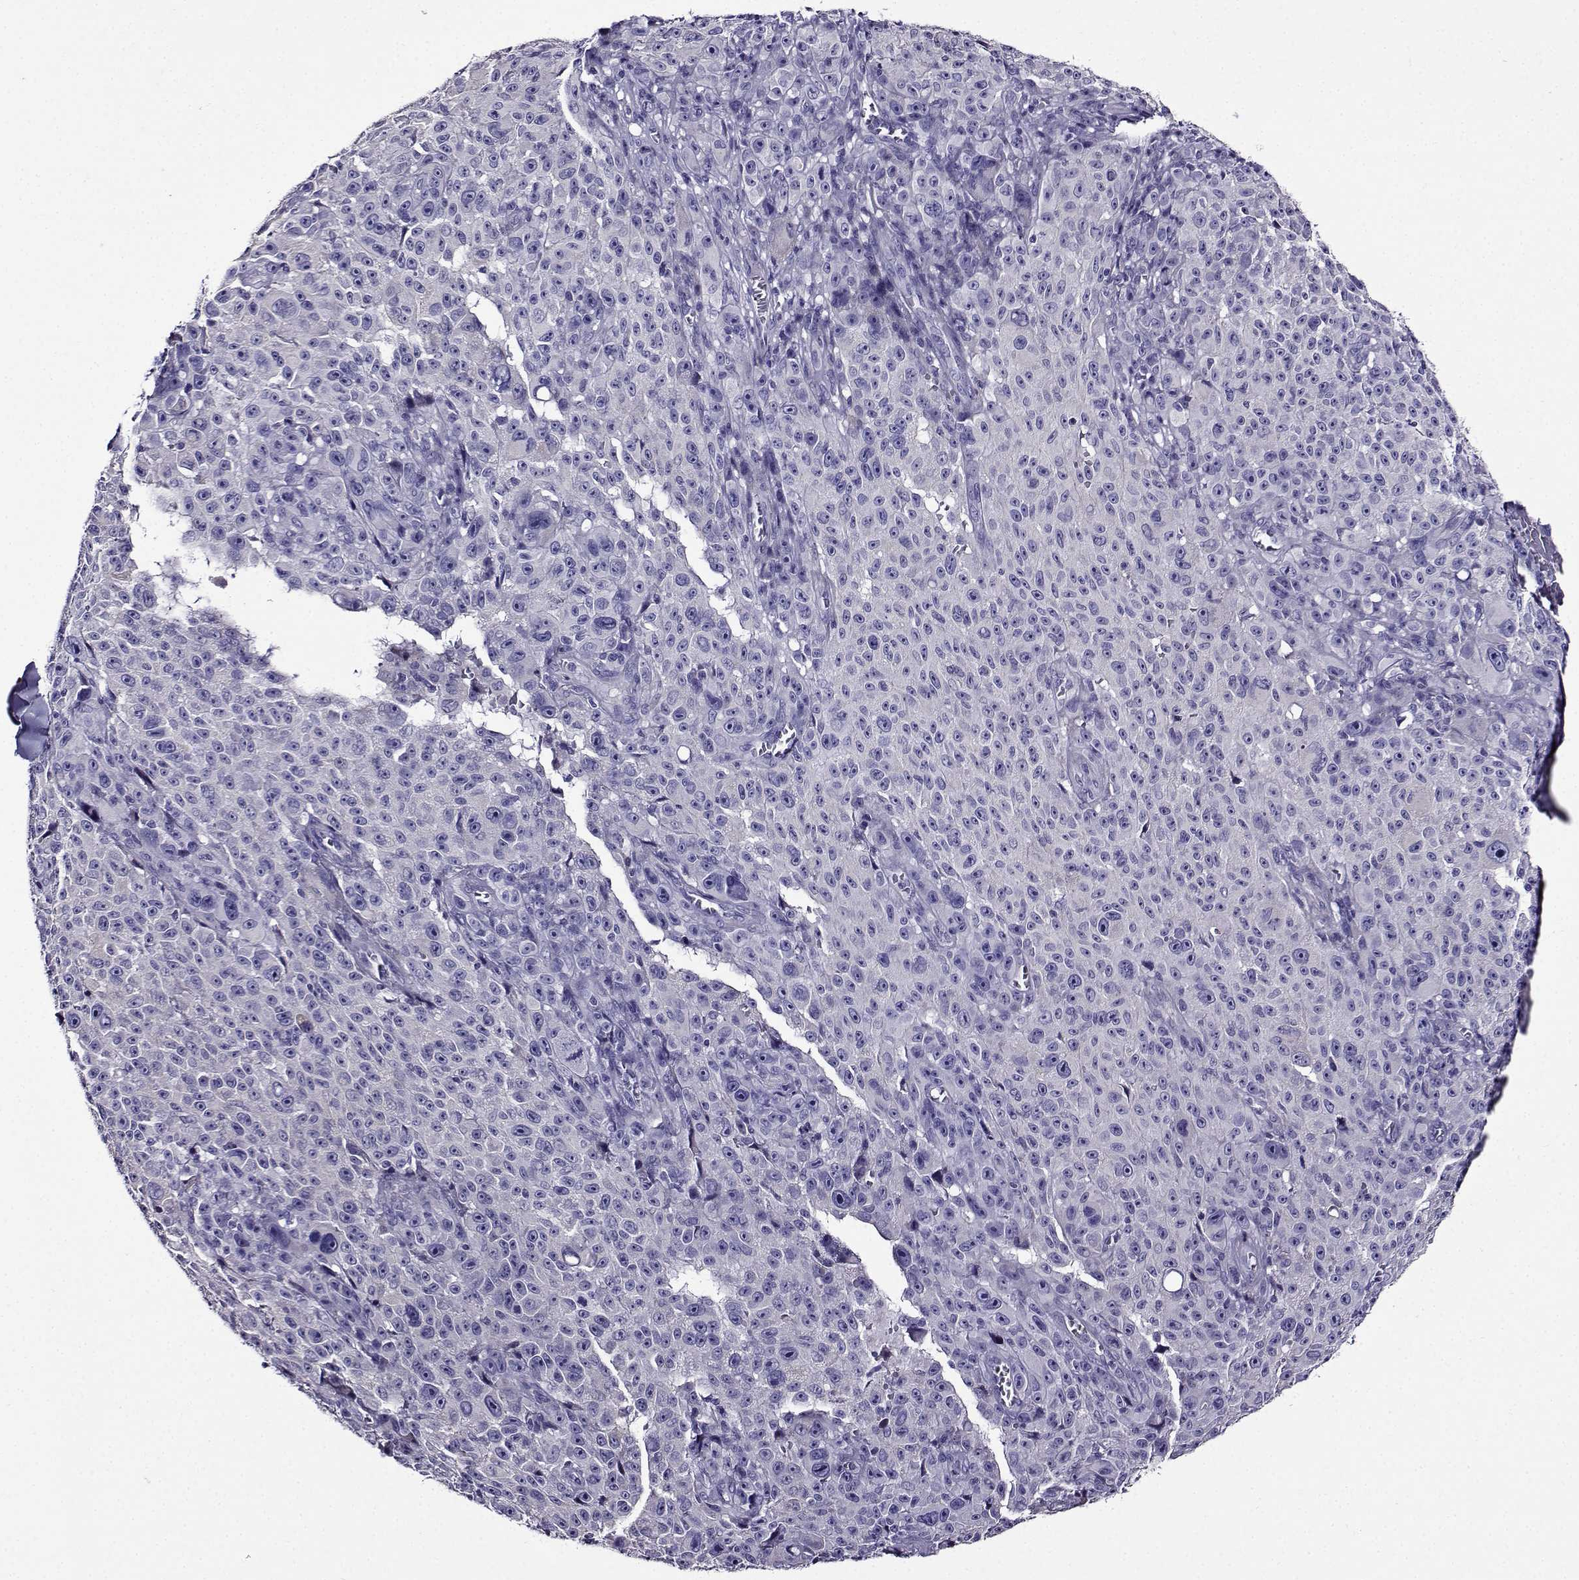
{"staining": {"intensity": "negative", "quantity": "none", "location": "none"}, "tissue": "melanoma", "cell_type": "Tumor cells", "image_type": "cancer", "snomed": [{"axis": "morphology", "description": "Malignant melanoma, NOS"}, {"axis": "topography", "description": "Skin"}], "caption": "Tumor cells show no significant protein expression in malignant melanoma. The staining was performed using DAB to visualize the protein expression in brown, while the nuclei were stained in blue with hematoxylin (Magnification: 20x).", "gene": "TMEM266", "patient": {"sex": "female", "age": 82}}